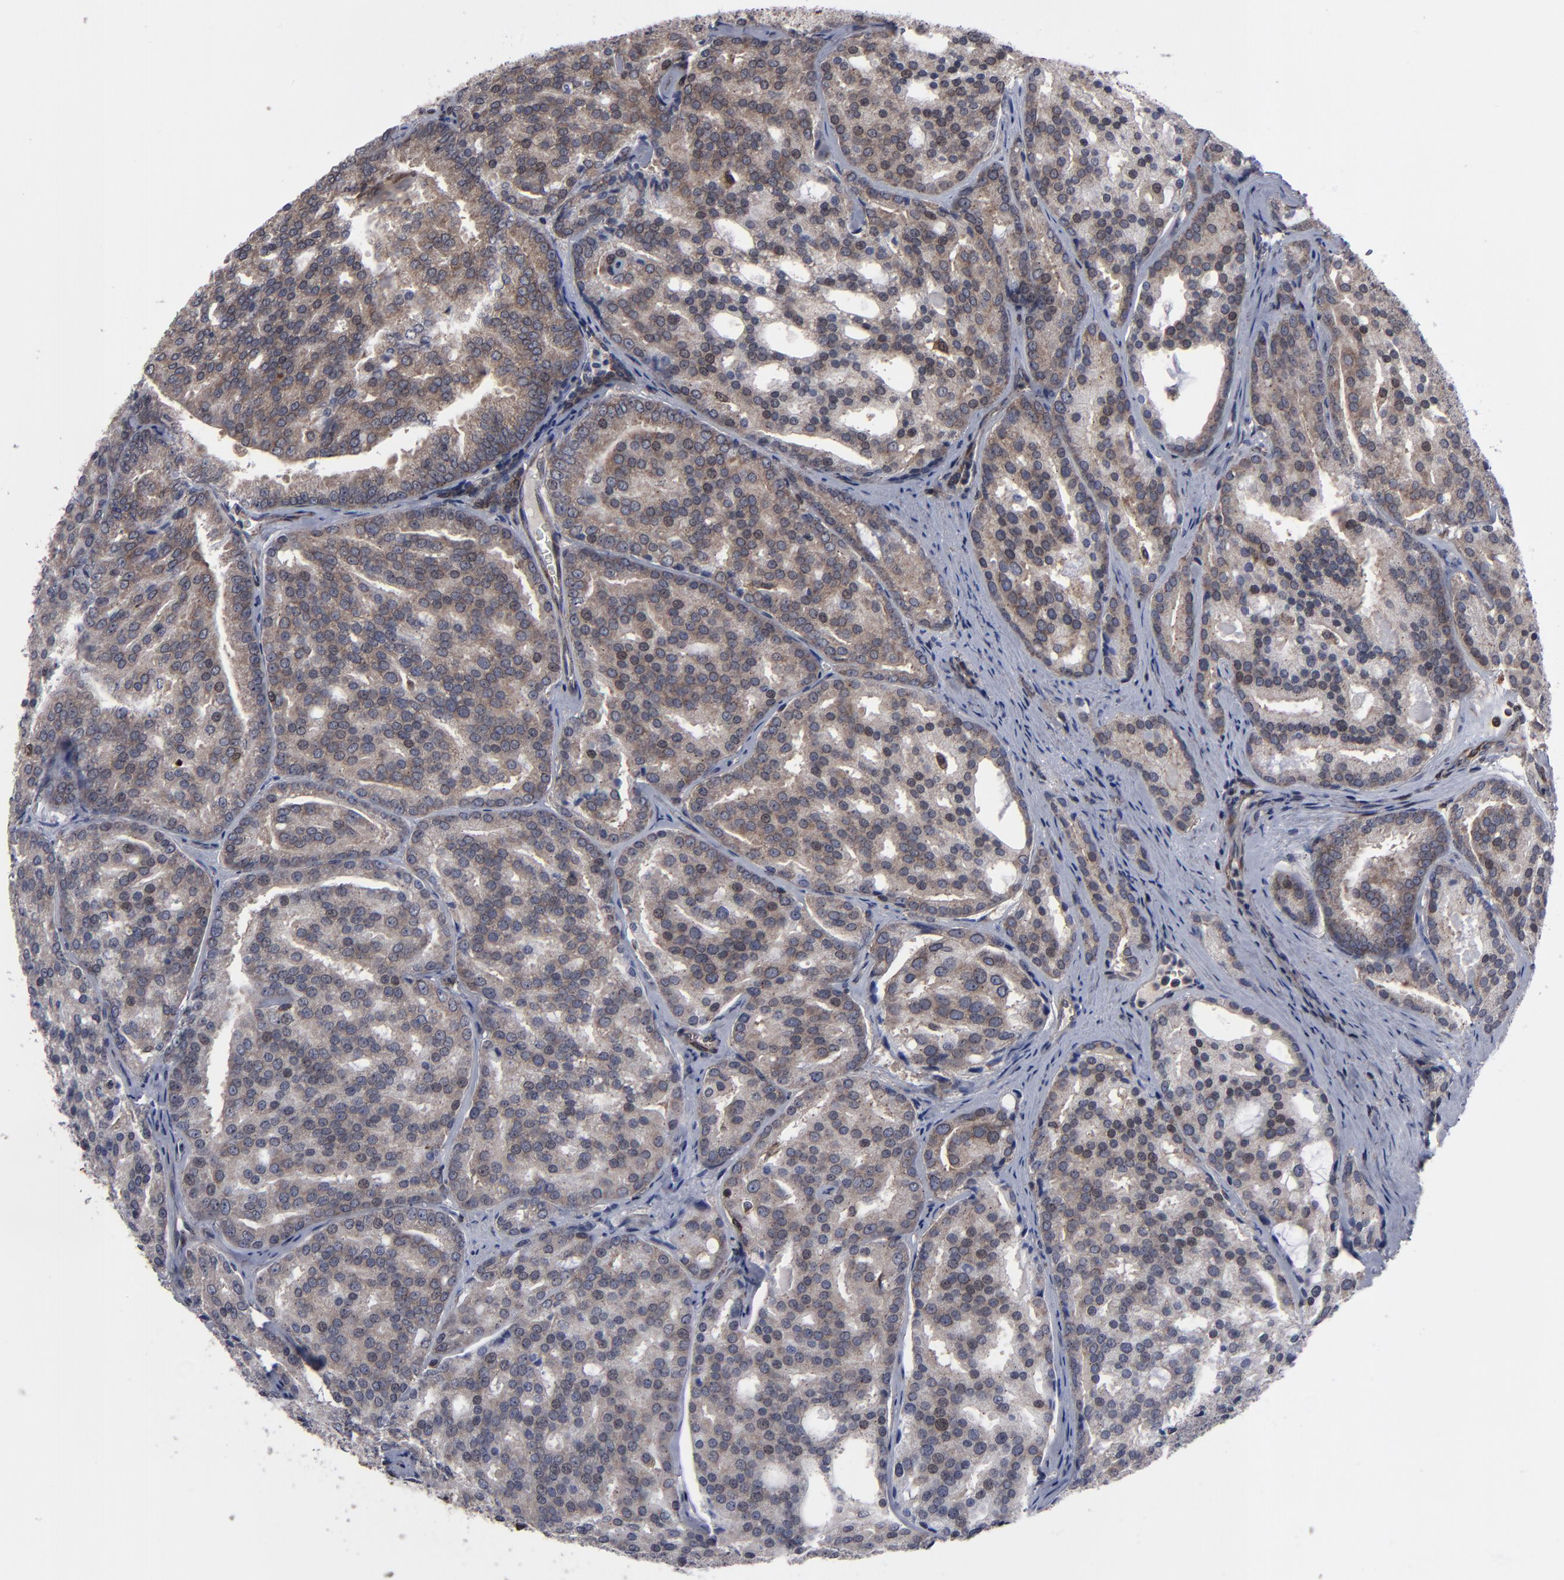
{"staining": {"intensity": "moderate", "quantity": ">75%", "location": "cytoplasmic/membranous,nuclear"}, "tissue": "prostate cancer", "cell_type": "Tumor cells", "image_type": "cancer", "snomed": [{"axis": "morphology", "description": "Adenocarcinoma, High grade"}, {"axis": "topography", "description": "Prostate"}], "caption": "Protein staining demonstrates moderate cytoplasmic/membranous and nuclear staining in about >75% of tumor cells in prostate adenocarcinoma (high-grade). (IHC, brightfield microscopy, high magnification).", "gene": "KIAA2026", "patient": {"sex": "male", "age": 64}}